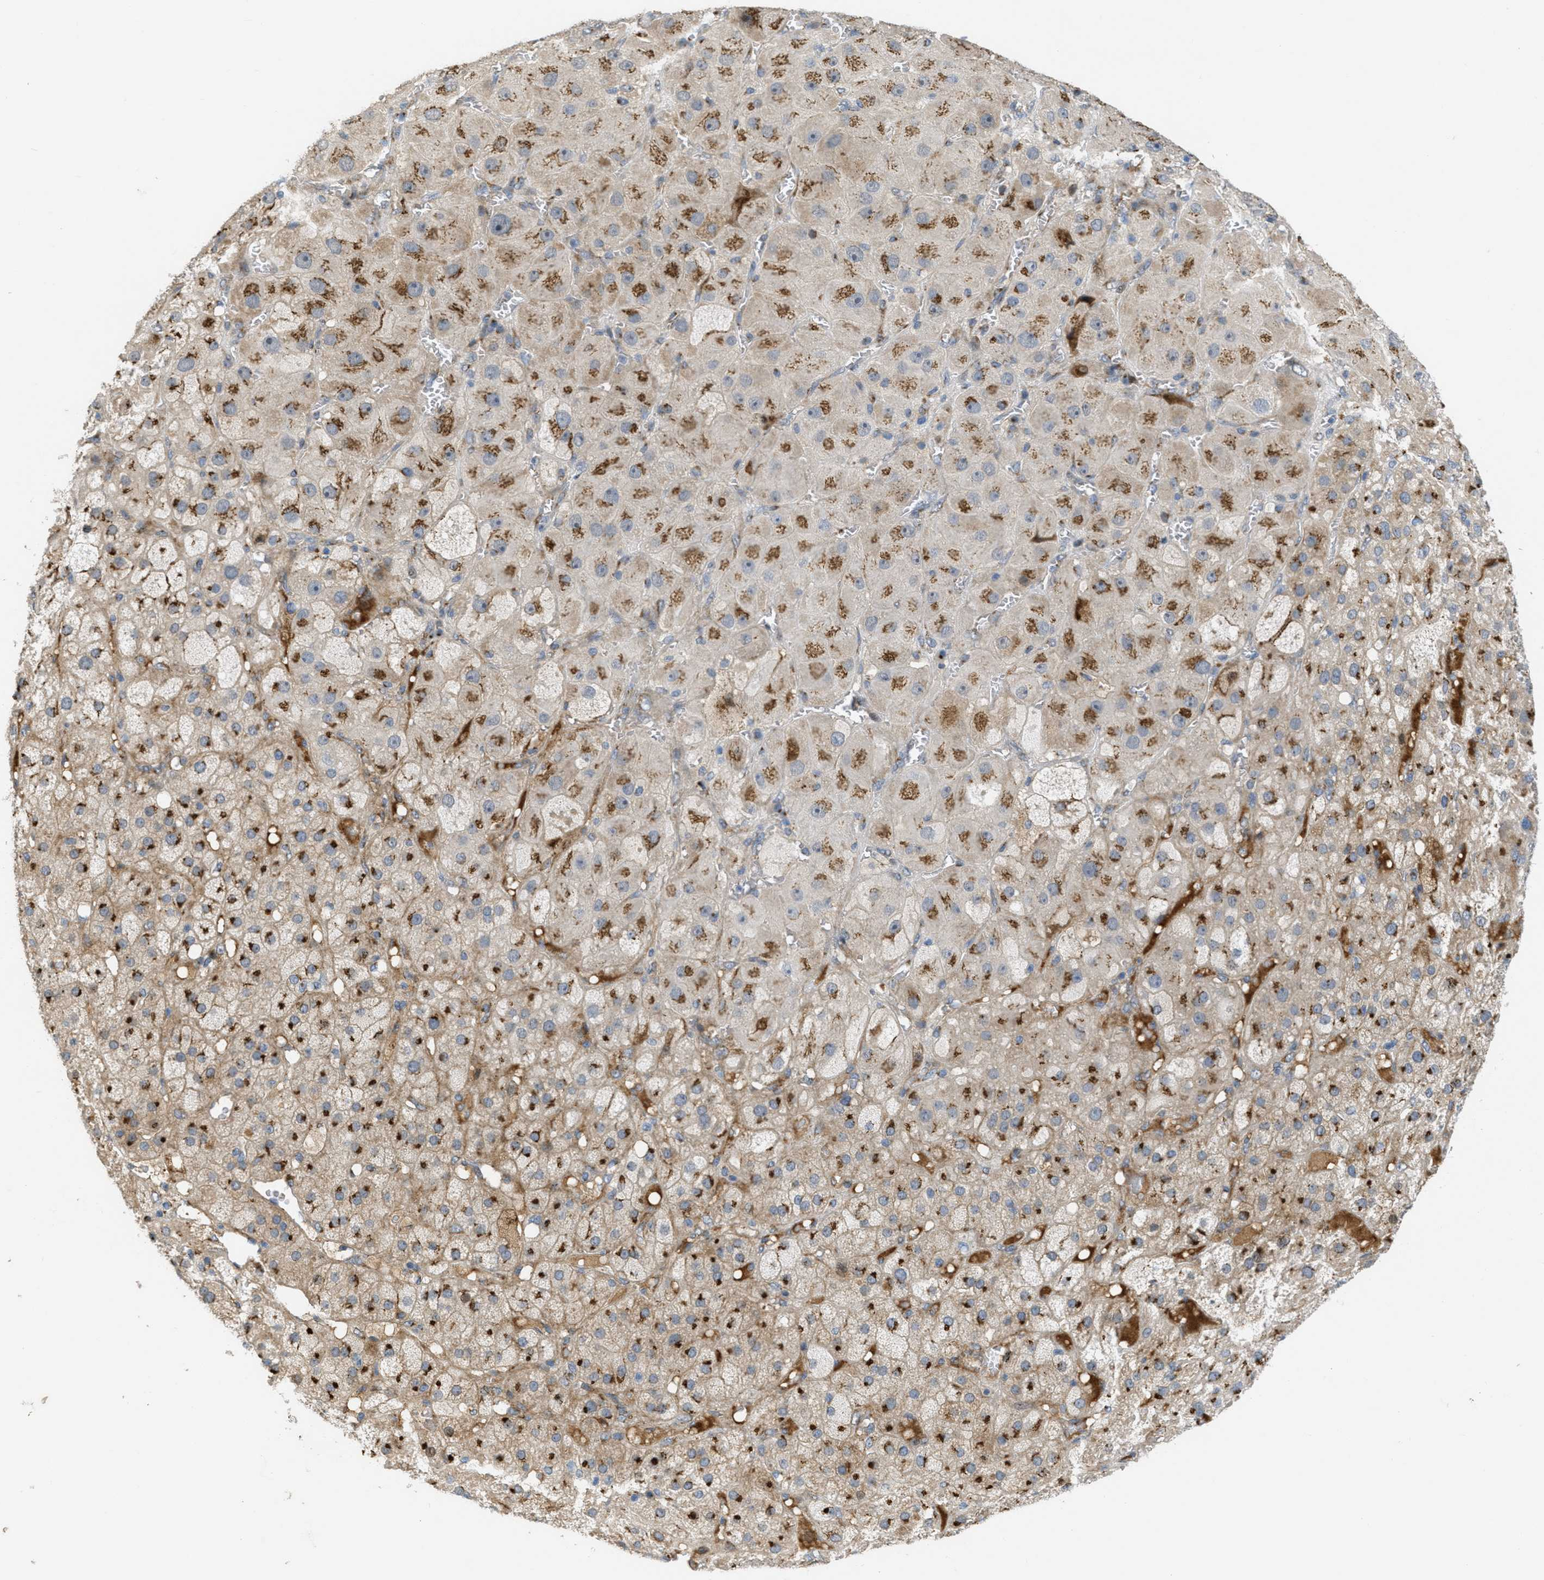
{"staining": {"intensity": "moderate", "quantity": ">75%", "location": "cytoplasmic/membranous,nuclear"}, "tissue": "adrenal gland", "cell_type": "Glandular cells", "image_type": "normal", "snomed": [{"axis": "morphology", "description": "Normal tissue, NOS"}, {"axis": "topography", "description": "Adrenal gland"}], "caption": "Brown immunohistochemical staining in unremarkable human adrenal gland exhibits moderate cytoplasmic/membranous,nuclear staining in about >75% of glandular cells. Nuclei are stained in blue.", "gene": "ZFPL1", "patient": {"sex": "female", "age": 47}}